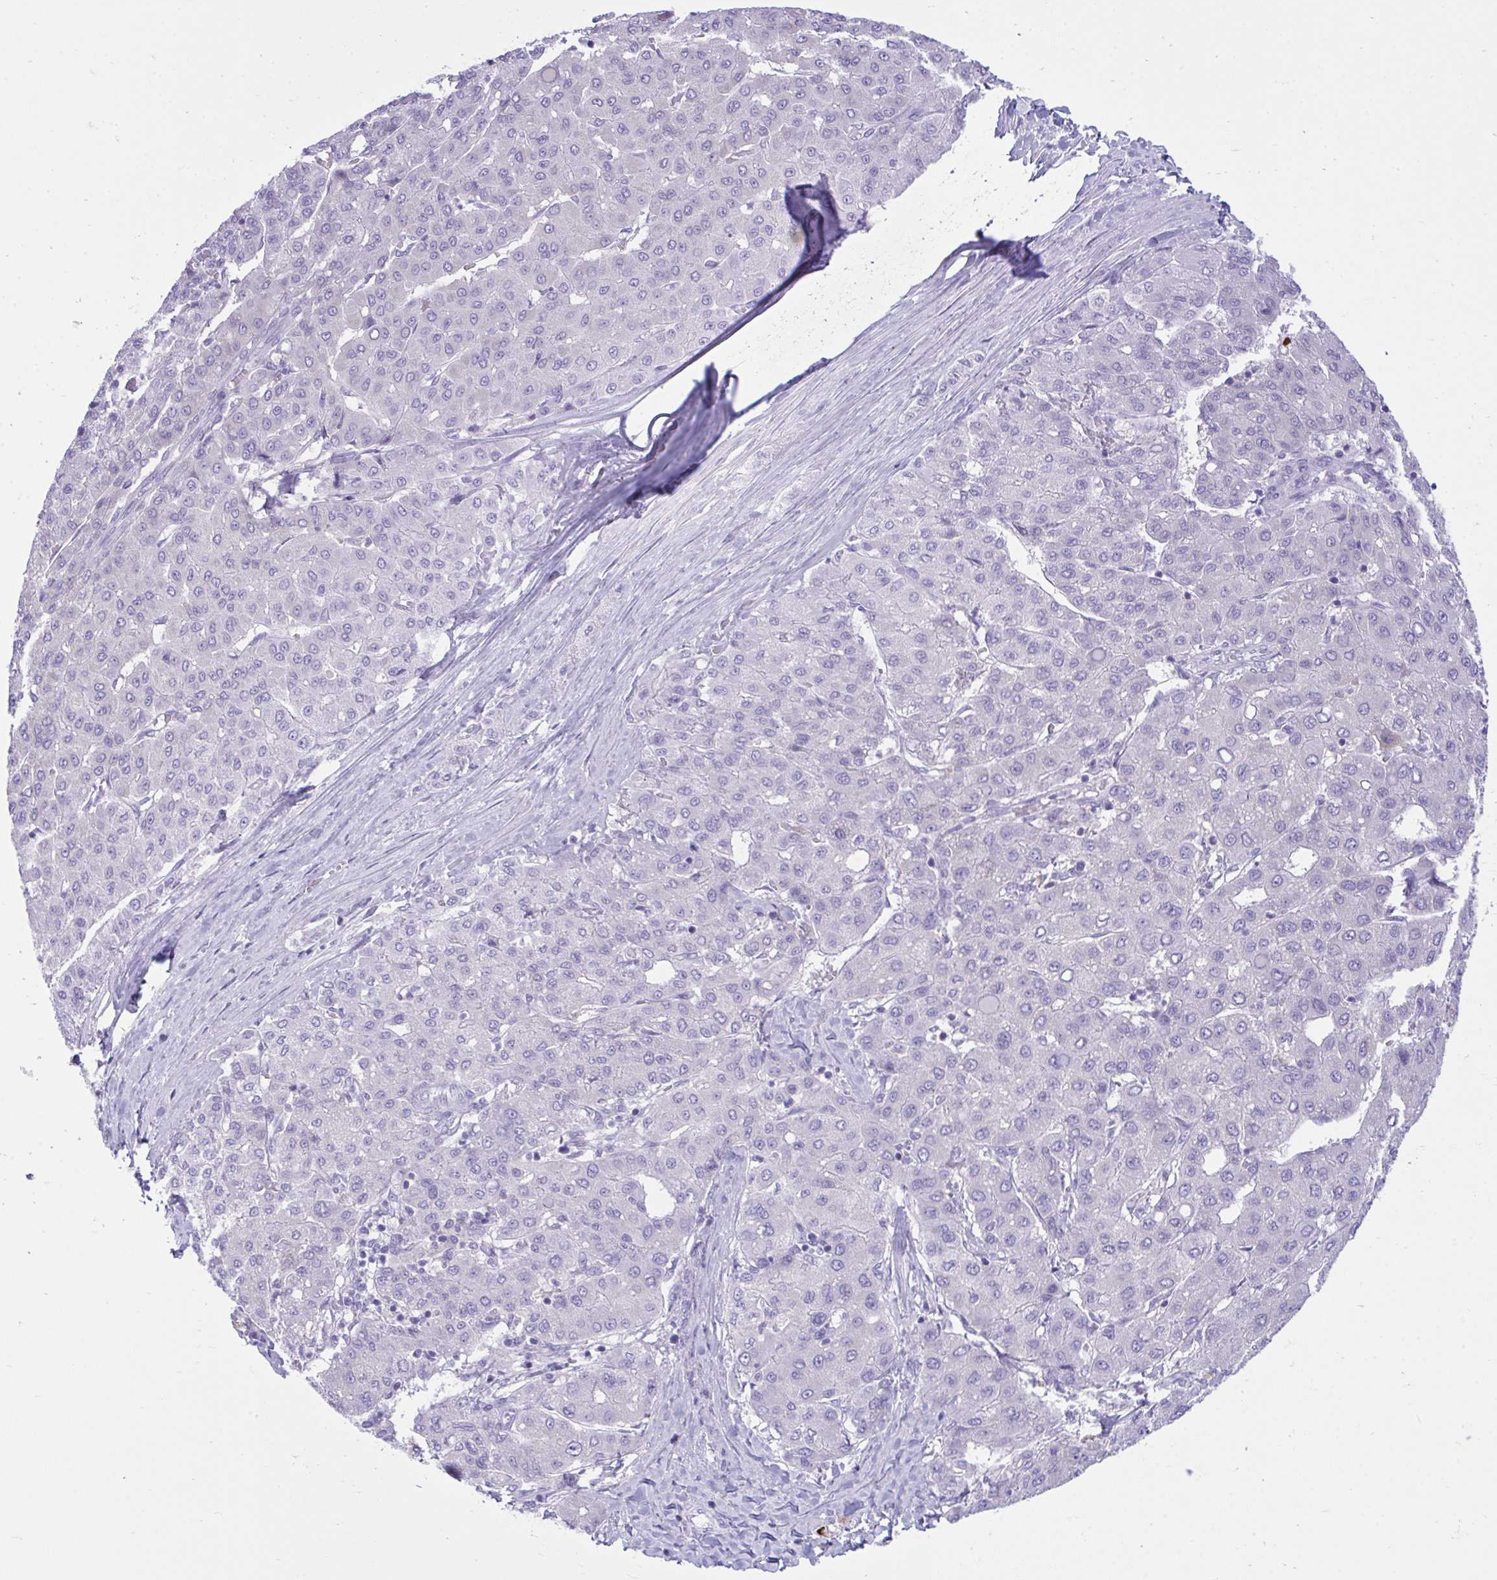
{"staining": {"intensity": "negative", "quantity": "none", "location": "none"}, "tissue": "liver cancer", "cell_type": "Tumor cells", "image_type": "cancer", "snomed": [{"axis": "morphology", "description": "Carcinoma, Hepatocellular, NOS"}, {"axis": "topography", "description": "Liver"}], "caption": "A high-resolution histopathology image shows IHC staining of liver cancer, which shows no significant staining in tumor cells. Brightfield microscopy of immunohistochemistry stained with DAB (brown) and hematoxylin (blue), captured at high magnification.", "gene": "PLEKHH1", "patient": {"sex": "male", "age": 65}}